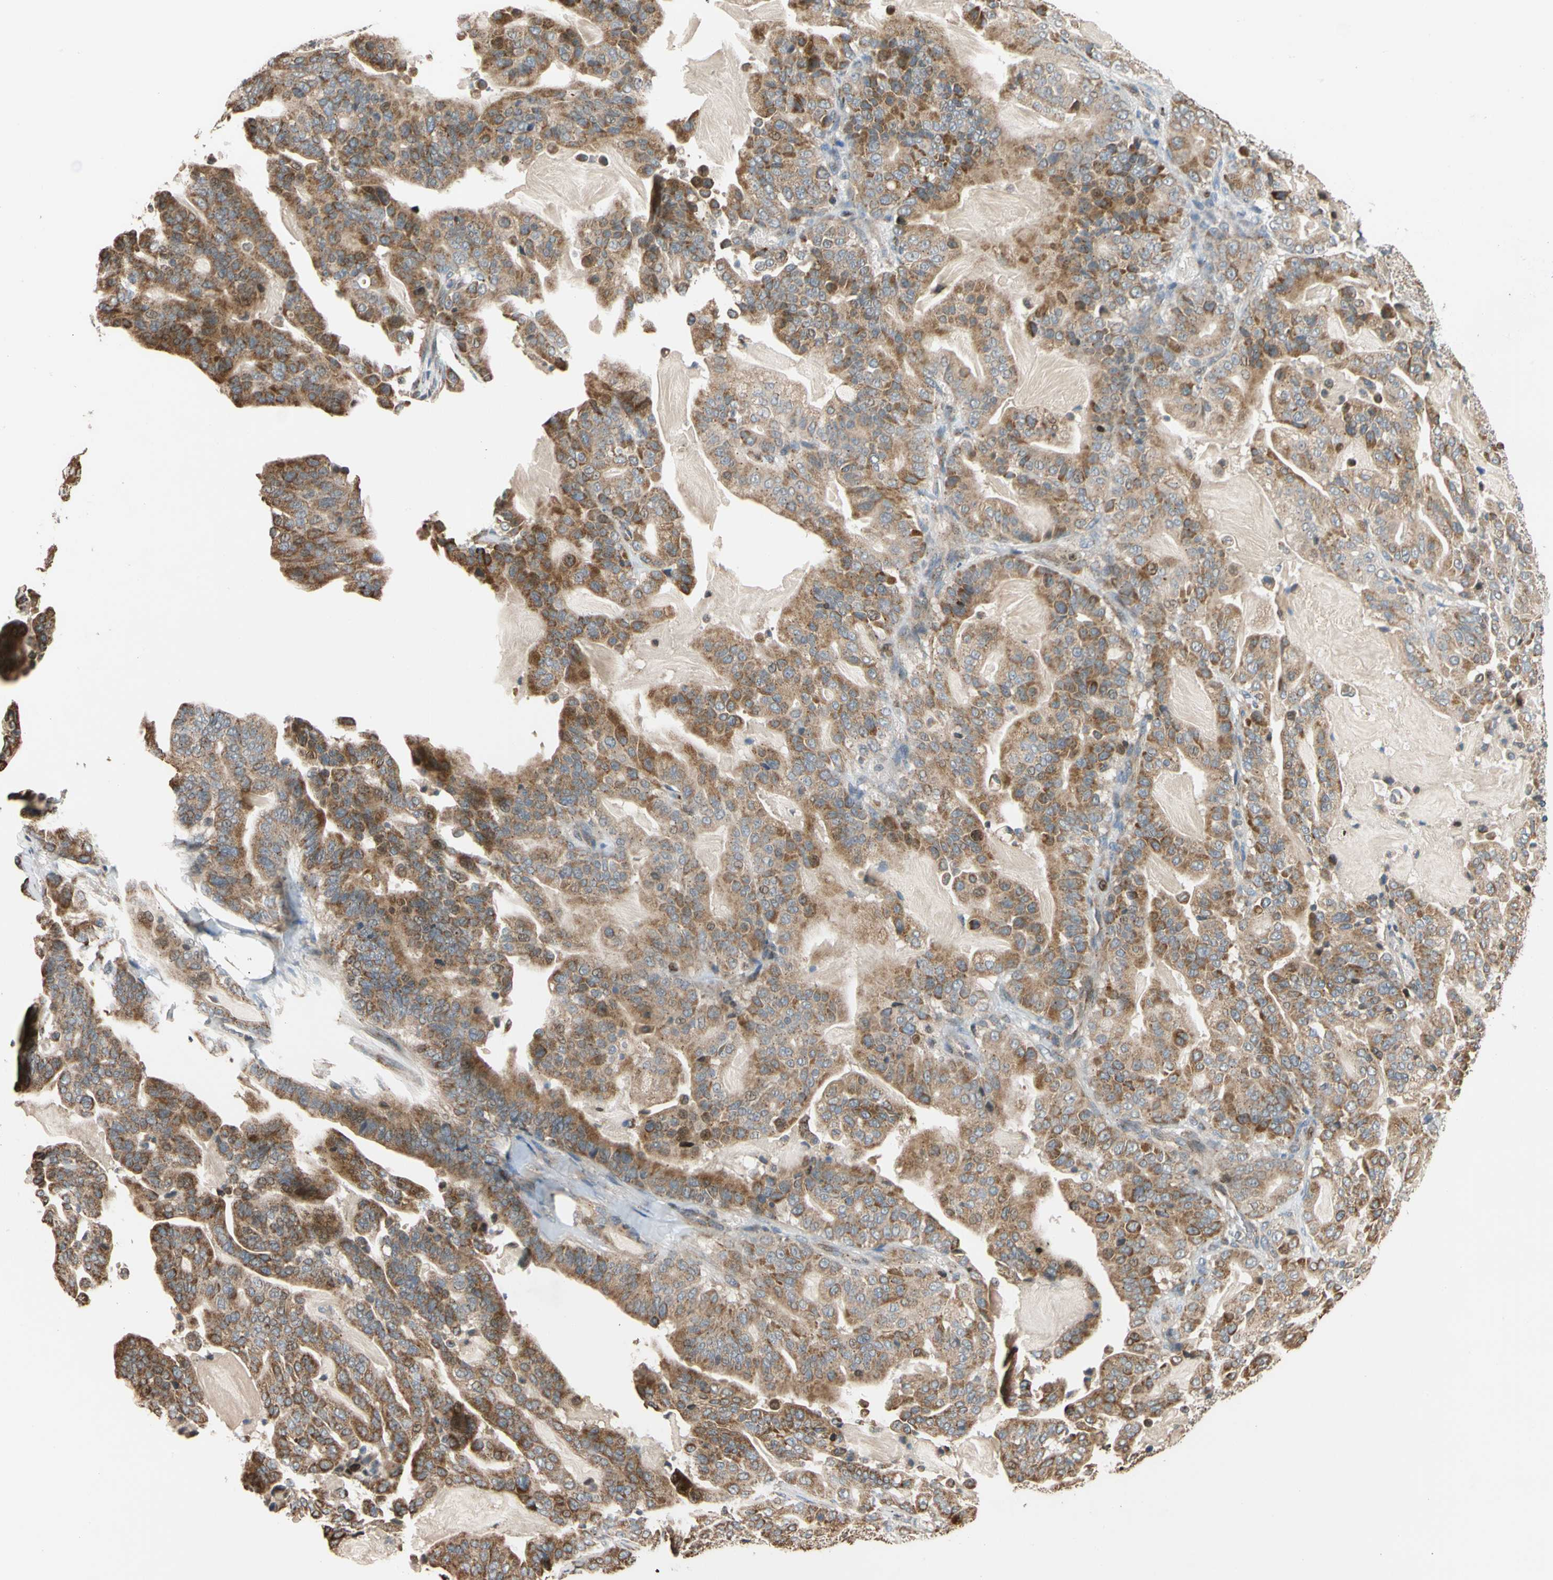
{"staining": {"intensity": "moderate", "quantity": ">75%", "location": "cytoplasmic/membranous"}, "tissue": "pancreatic cancer", "cell_type": "Tumor cells", "image_type": "cancer", "snomed": [{"axis": "morphology", "description": "Adenocarcinoma, NOS"}, {"axis": "topography", "description": "Pancreas"}], "caption": "Adenocarcinoma (pancreatic) stained with DAB IHC reveals medium levels of moderate cytoplasmic/membranous staining in about >75% of tumor cells.", "gene": "IP6K2", "patient": {"sex": "male", "age": 63}}